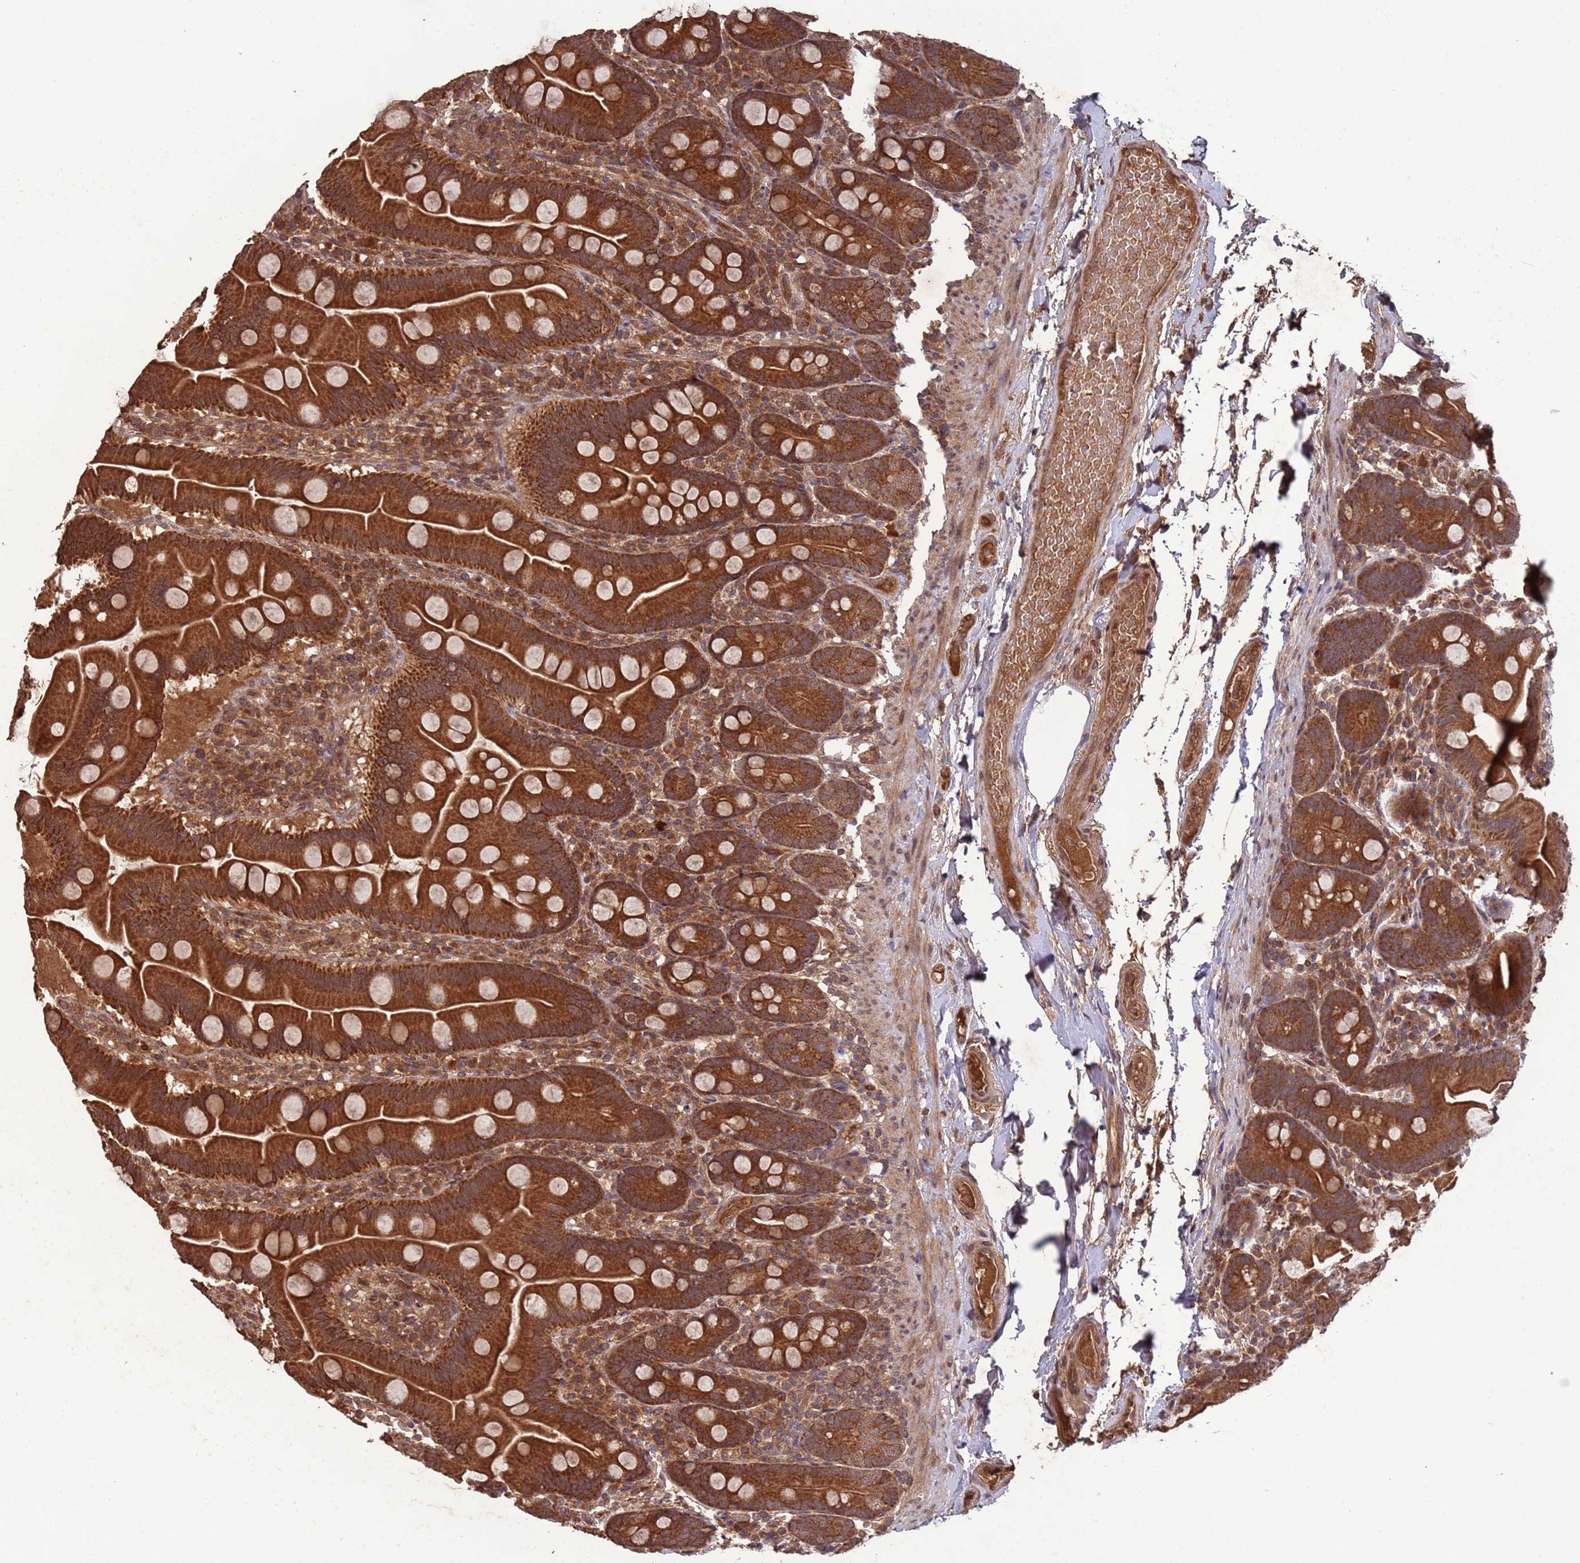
{"staining": {"intensity": "strong", "quantity": ">75%", "location": "cytoplasmic/membranous"}, "tissue": "small intestine", "cell_type": "Glandular cells", "image_type": "normal", "snomed": [{"axis": "morphology", "description": "Normal tissue, NOS"}, {"axis": "topography", "description": "Small intestine"}], "caption": "This histopathology image exhibits immunohistochemistry (IHC) staining of unremarkable small intestine, with high strong cytoplasmic/membranous expression in about >75% of glandular cells.", "gene": "ERI1", "patient": {"sex": "female", "age": 68}}